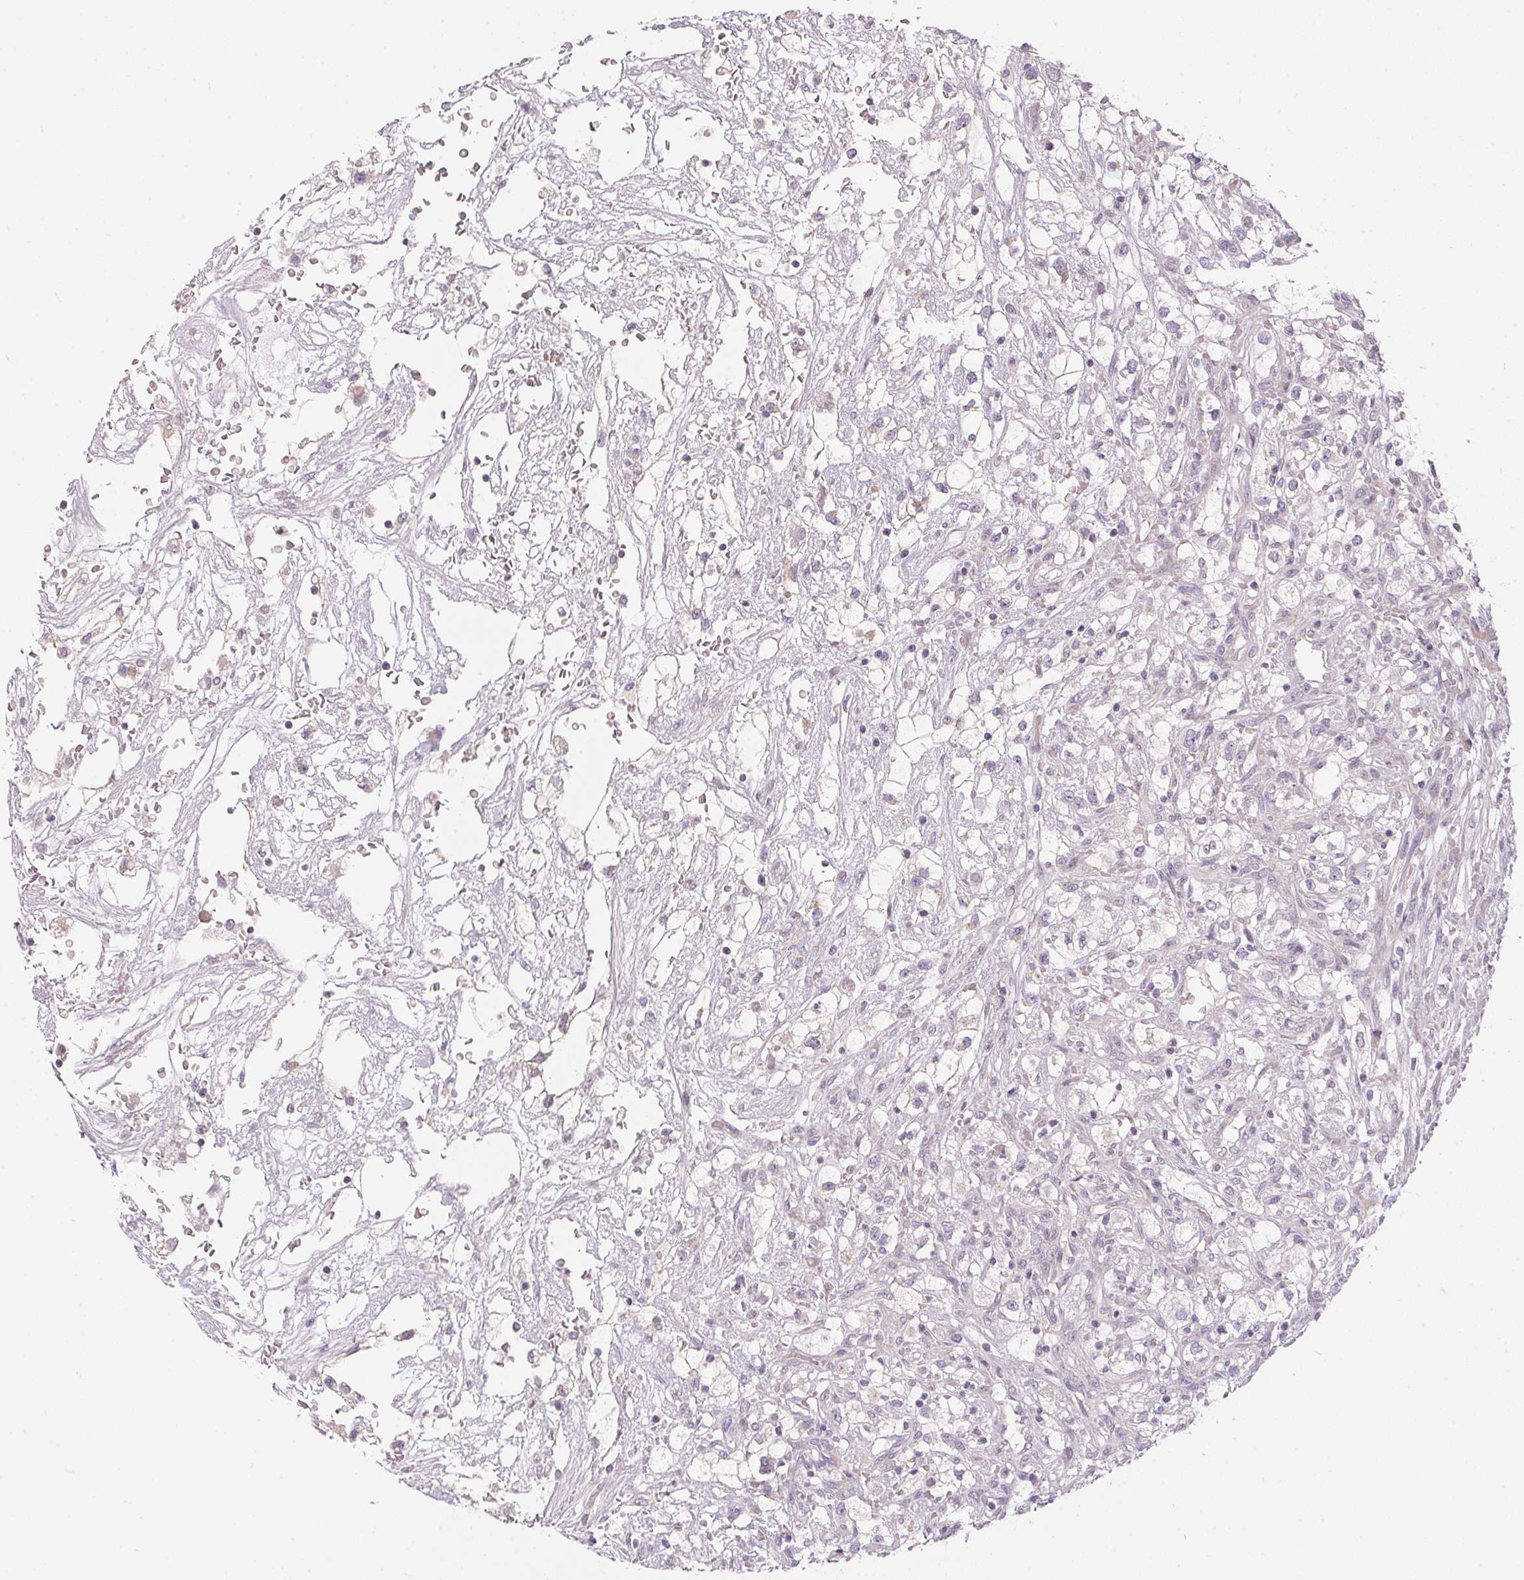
{"staining": {"intensity": "negative", "quantity": "none", "location": "none"}, "tissue": "renal cancer", "cell_type": "Tumor cells", "image_type": "cancer", "snomed": [{"axis": "morphology", "description": "Adenocarcinoma, NOS"}, {"axis": "topography", "description": "Kidney"}], "caption": "This image is of renal cancer (adenocarcinoma) stained with immunohistochemistry (IHC) to label a protein in brown with the nuclei are counter-stained blue. There is no staining in tumor cells.", "gene": "GDAP1L1", "patient": {"sex": "male", "age": 59}}